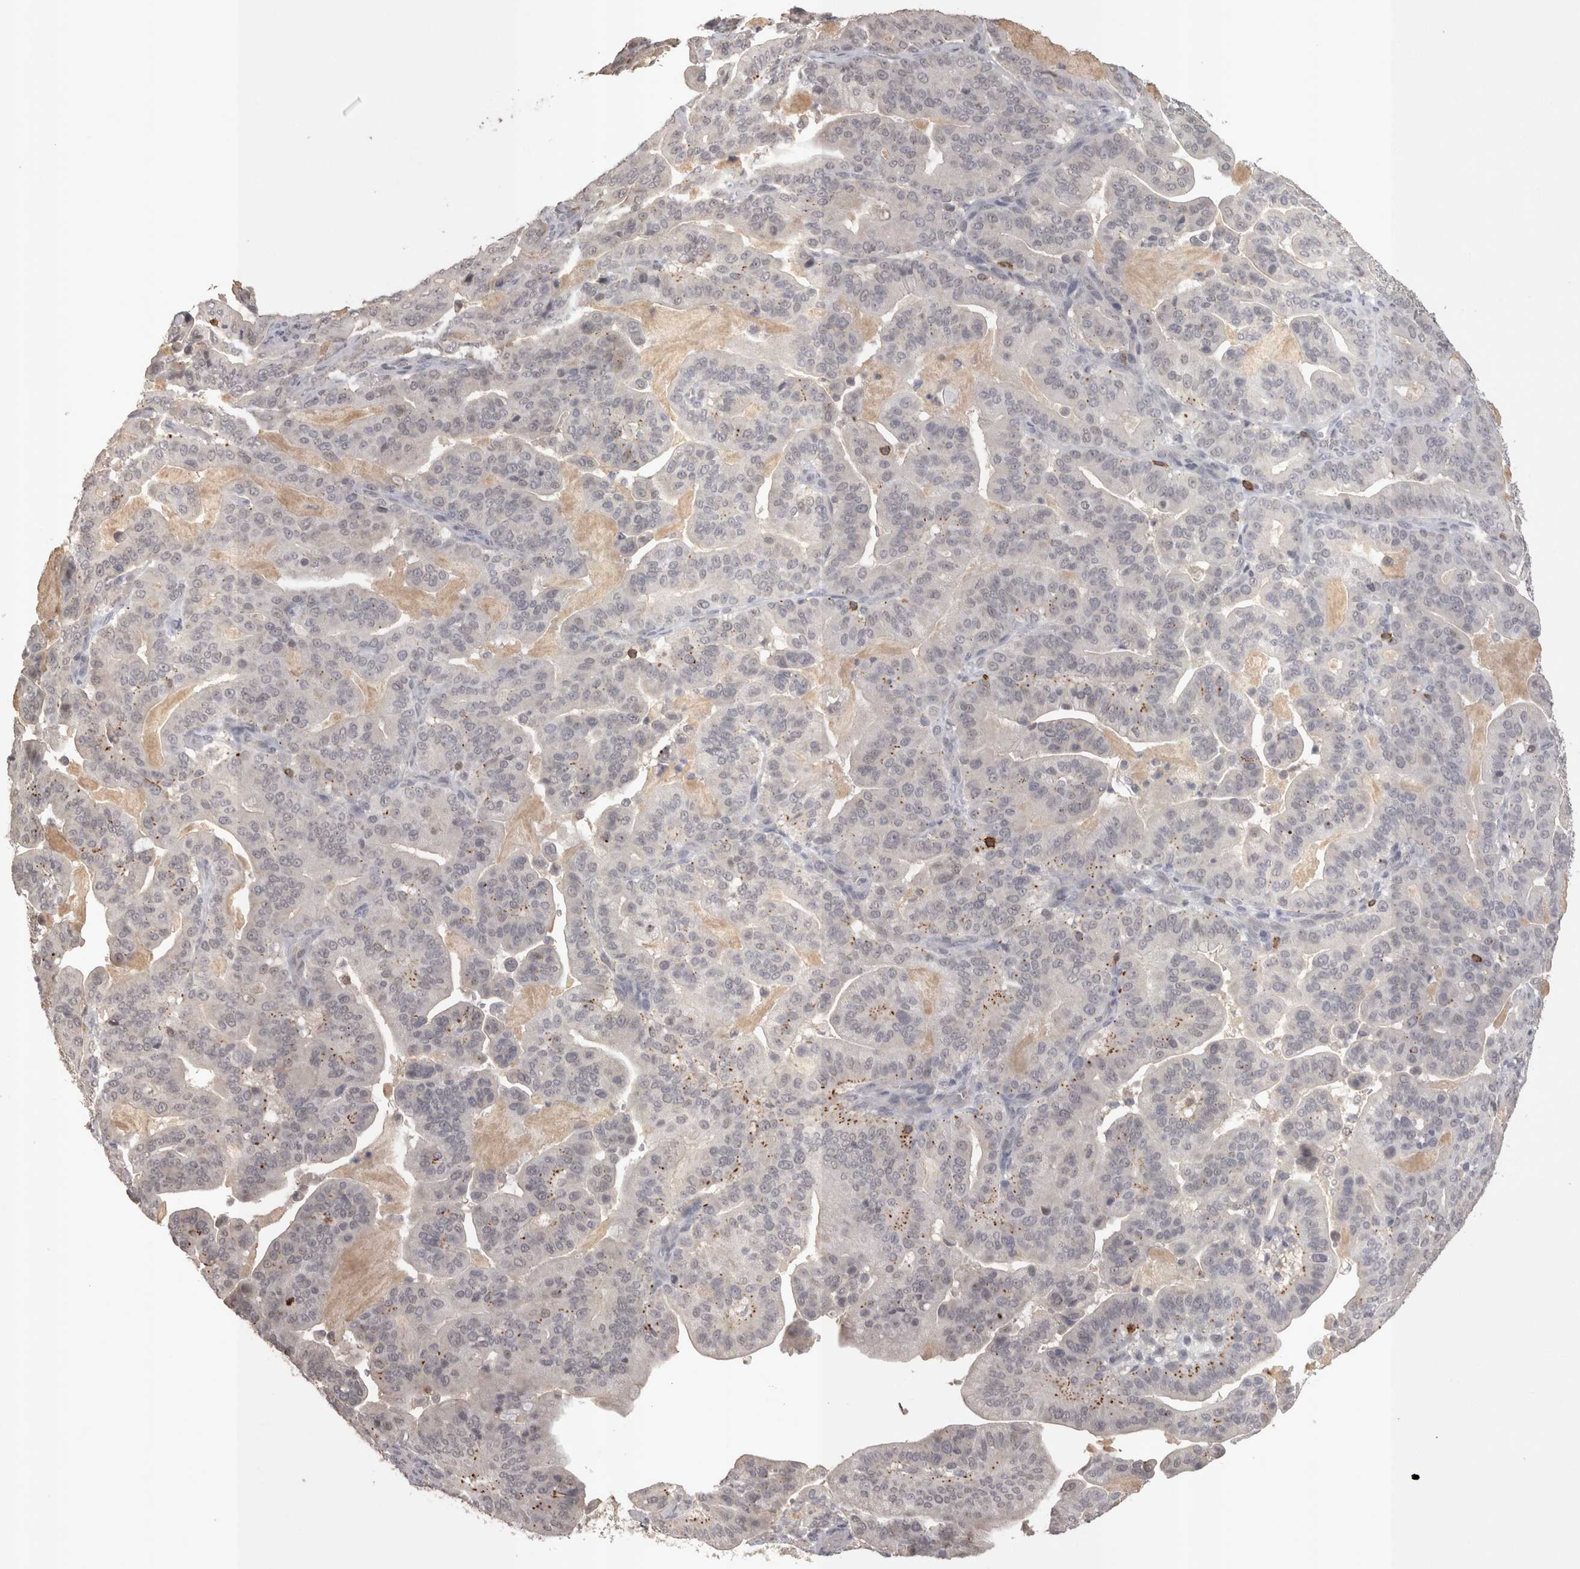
{"staining": {"intensity": "negative", "quantity": "none", "location": "none"}, "tissue": "pancreatic cancer", "cell_type": "Tumor cells", "image_type": "cancer", "snomed": [{"axis": "morphology", "description": "Adenocarcinoma, NOS"}, {"axis": "topography", "description": "Pancreas"}], "caption": "A photomicrograph of human pancreatic cancer is negative for staining in tumor cells.", "gene": "SKAP1", "patient": {"sex": "male", "age": 63}}